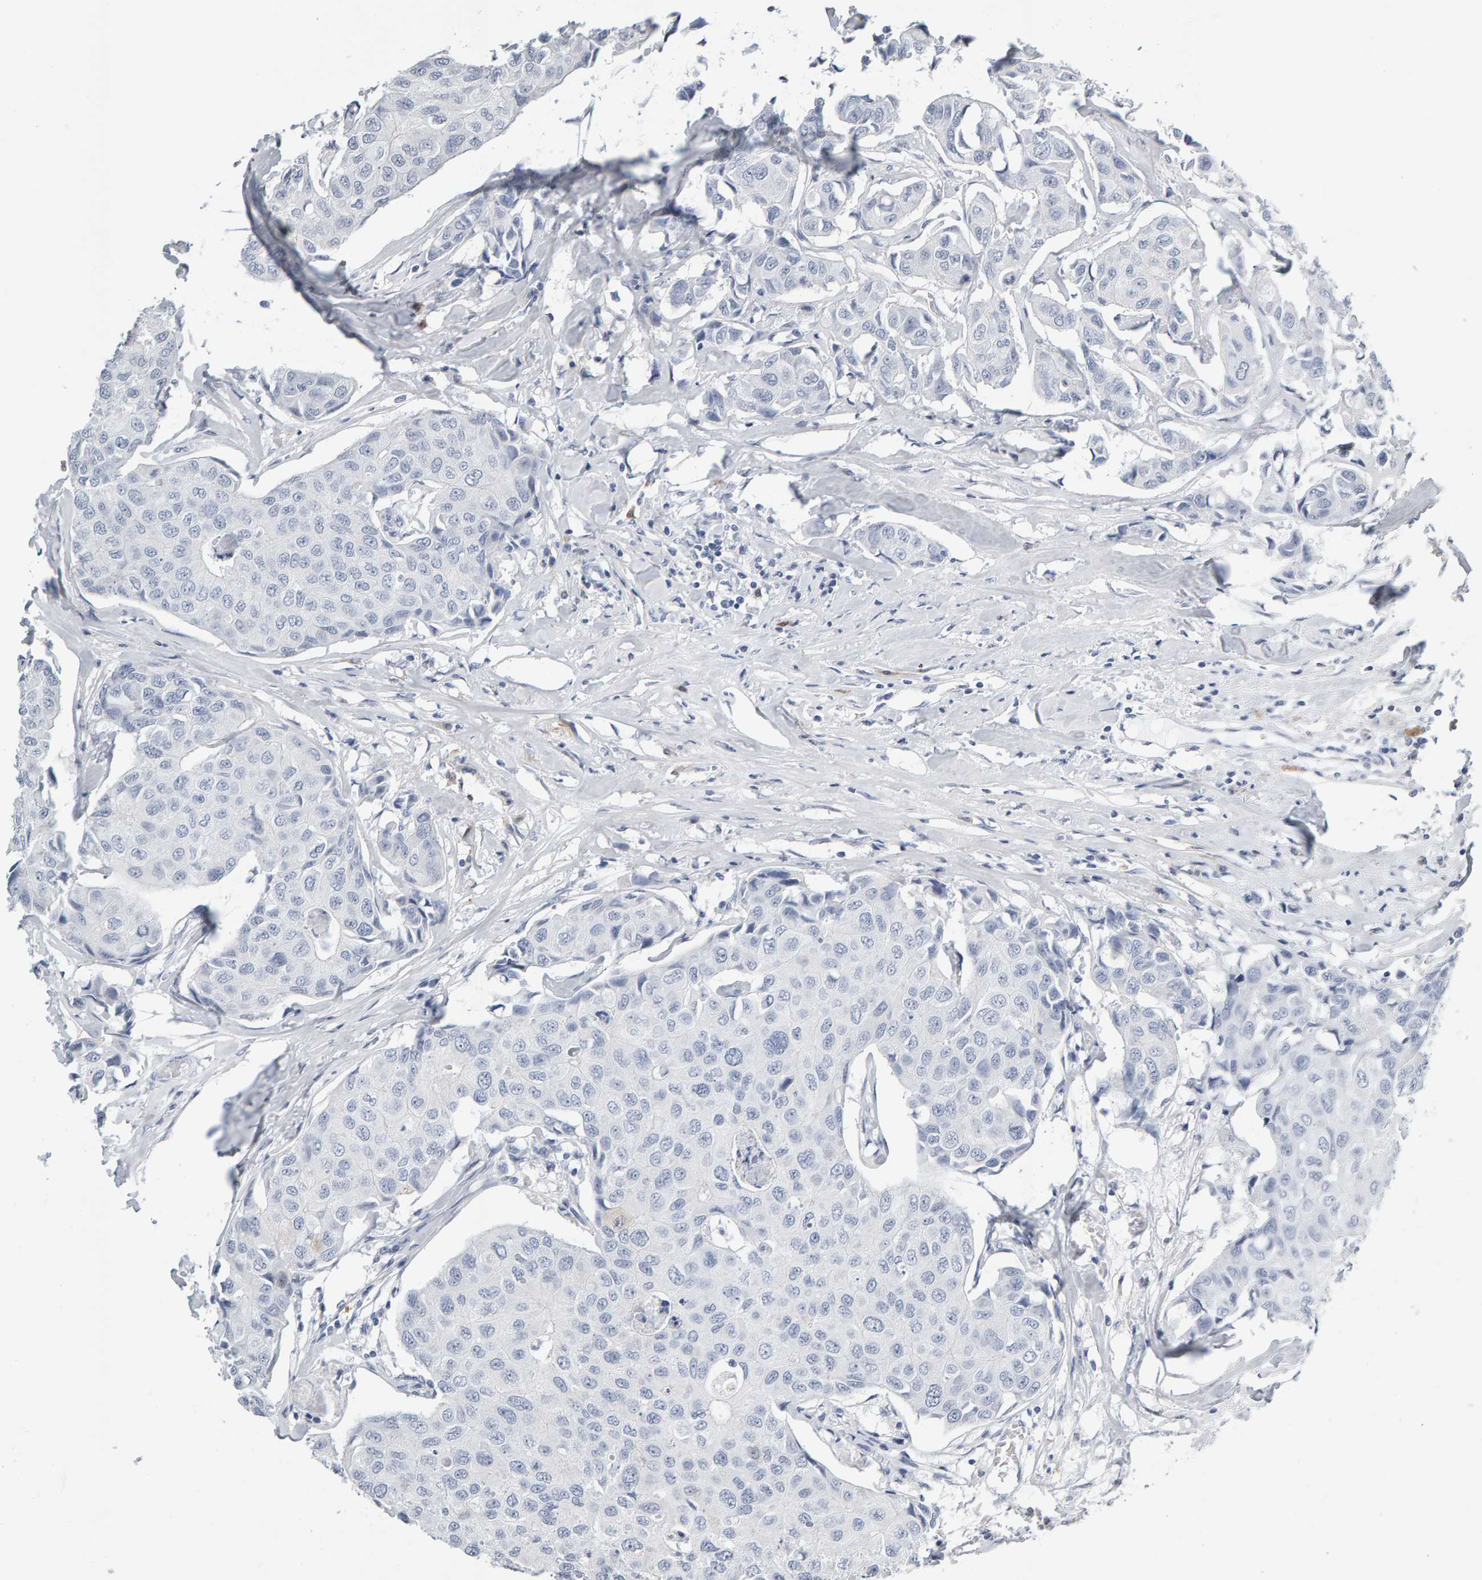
{"staining": {"intensity": "negative", "quantity": "none", "location": "none"}, "tissue": "breast cancer", "cell_type": "Tumor cells", "image_type": "cancer", "snomed": [{"axis": "morphology", "description": "Duct carcinoma"}, {"axis": "topography", "description": "Breast"}], "caption": "Tumor cells are negative for protein expression in human breast intraductal carcinoma.", "gene": "CTH", "patient": {"sex": "female", "age": 80}}